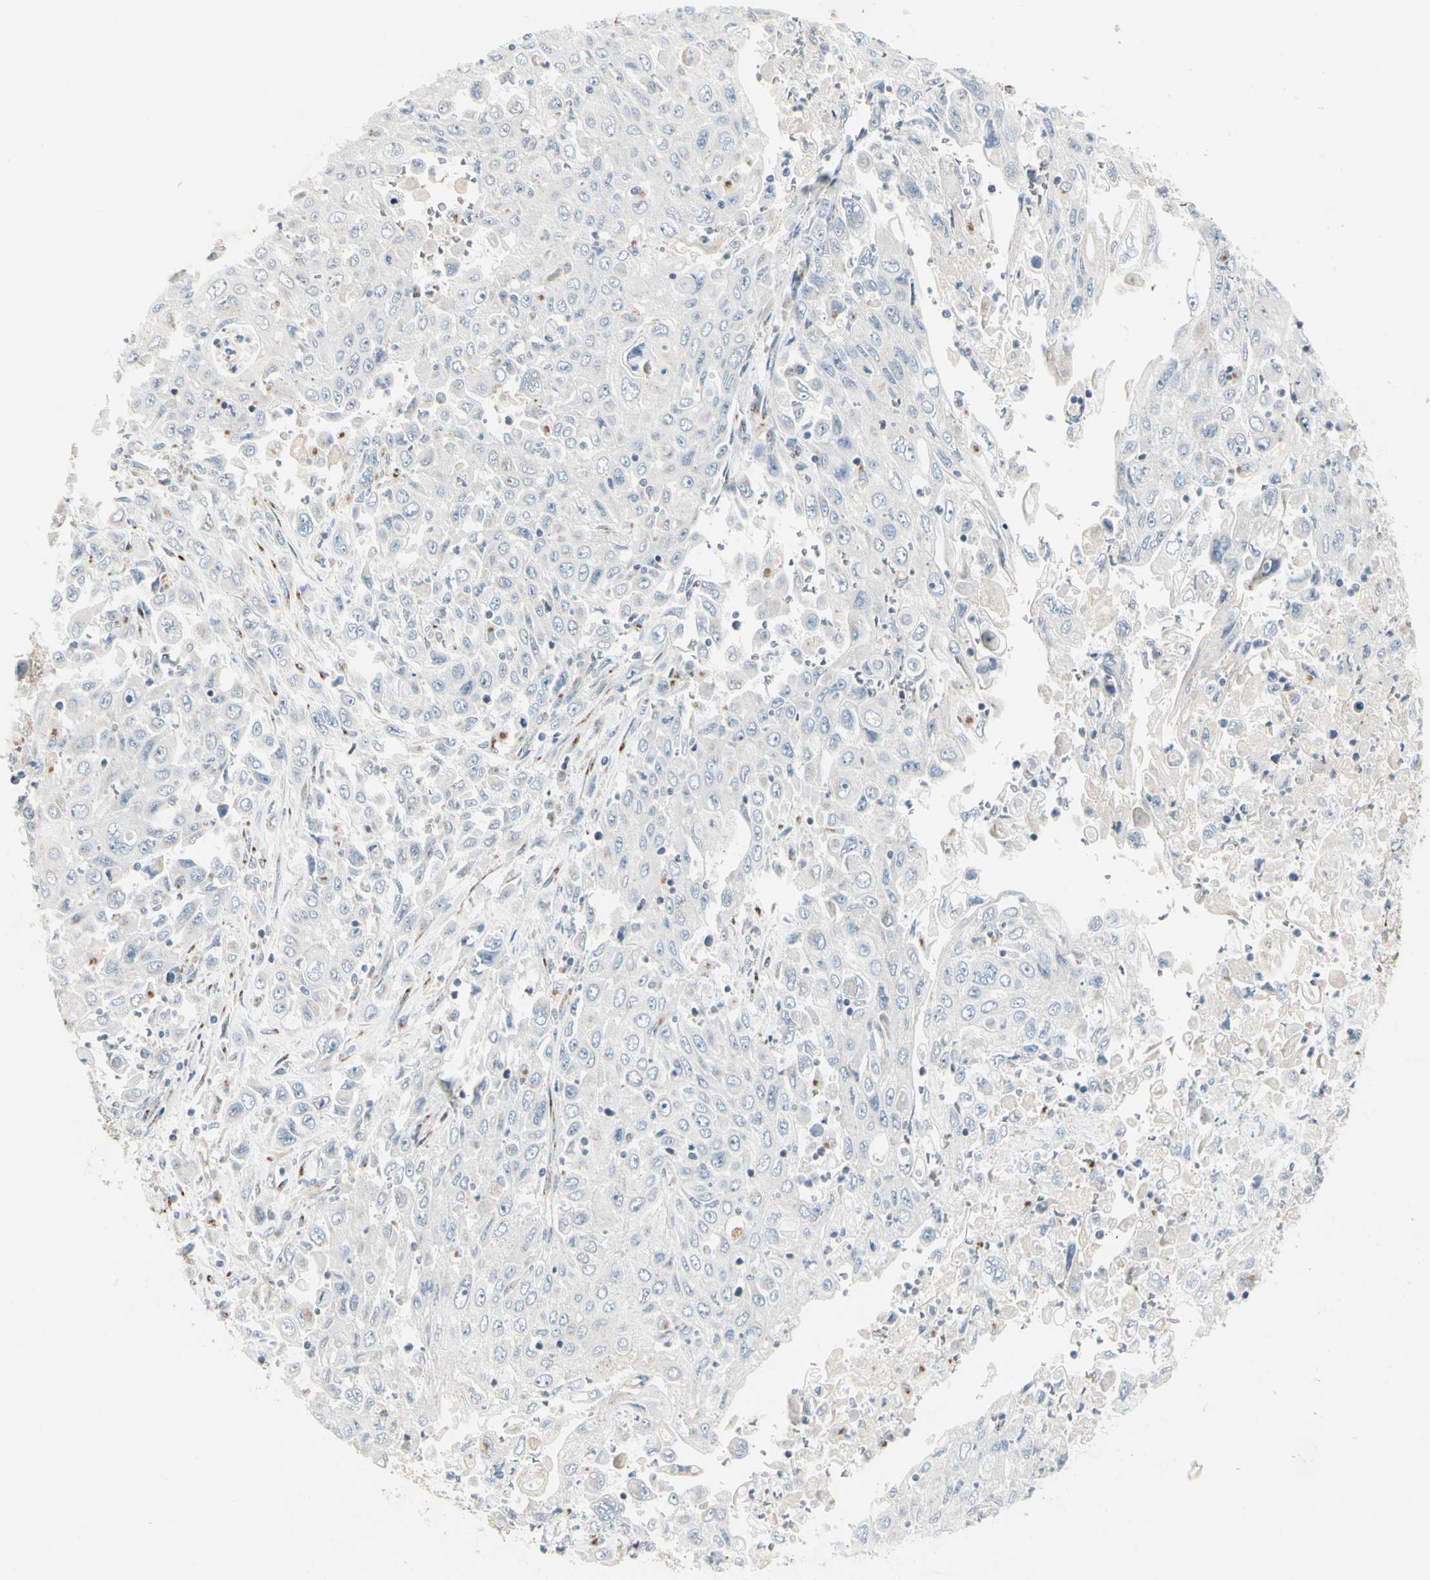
{"staining": {"intensity": "negative", "quantity": "none", "location": "none"}, "tissue": "pancreatic cancer", "cell_type": "Tumor cells", "image_type": "cancer", "snomed": [{"axis": "morphology", "description": "Adenocarcinoma, NOS"}, {"axis": "topography", "description": "Pancreas"}], "caption": "Immunohistochemistry image of human adenocarcinoma (pancreatic) stained for a protein (brown), which reveals no positivity in tumor cells.", "gene": "ABCA3", "patient": {"sex": "male", "age": 70}}